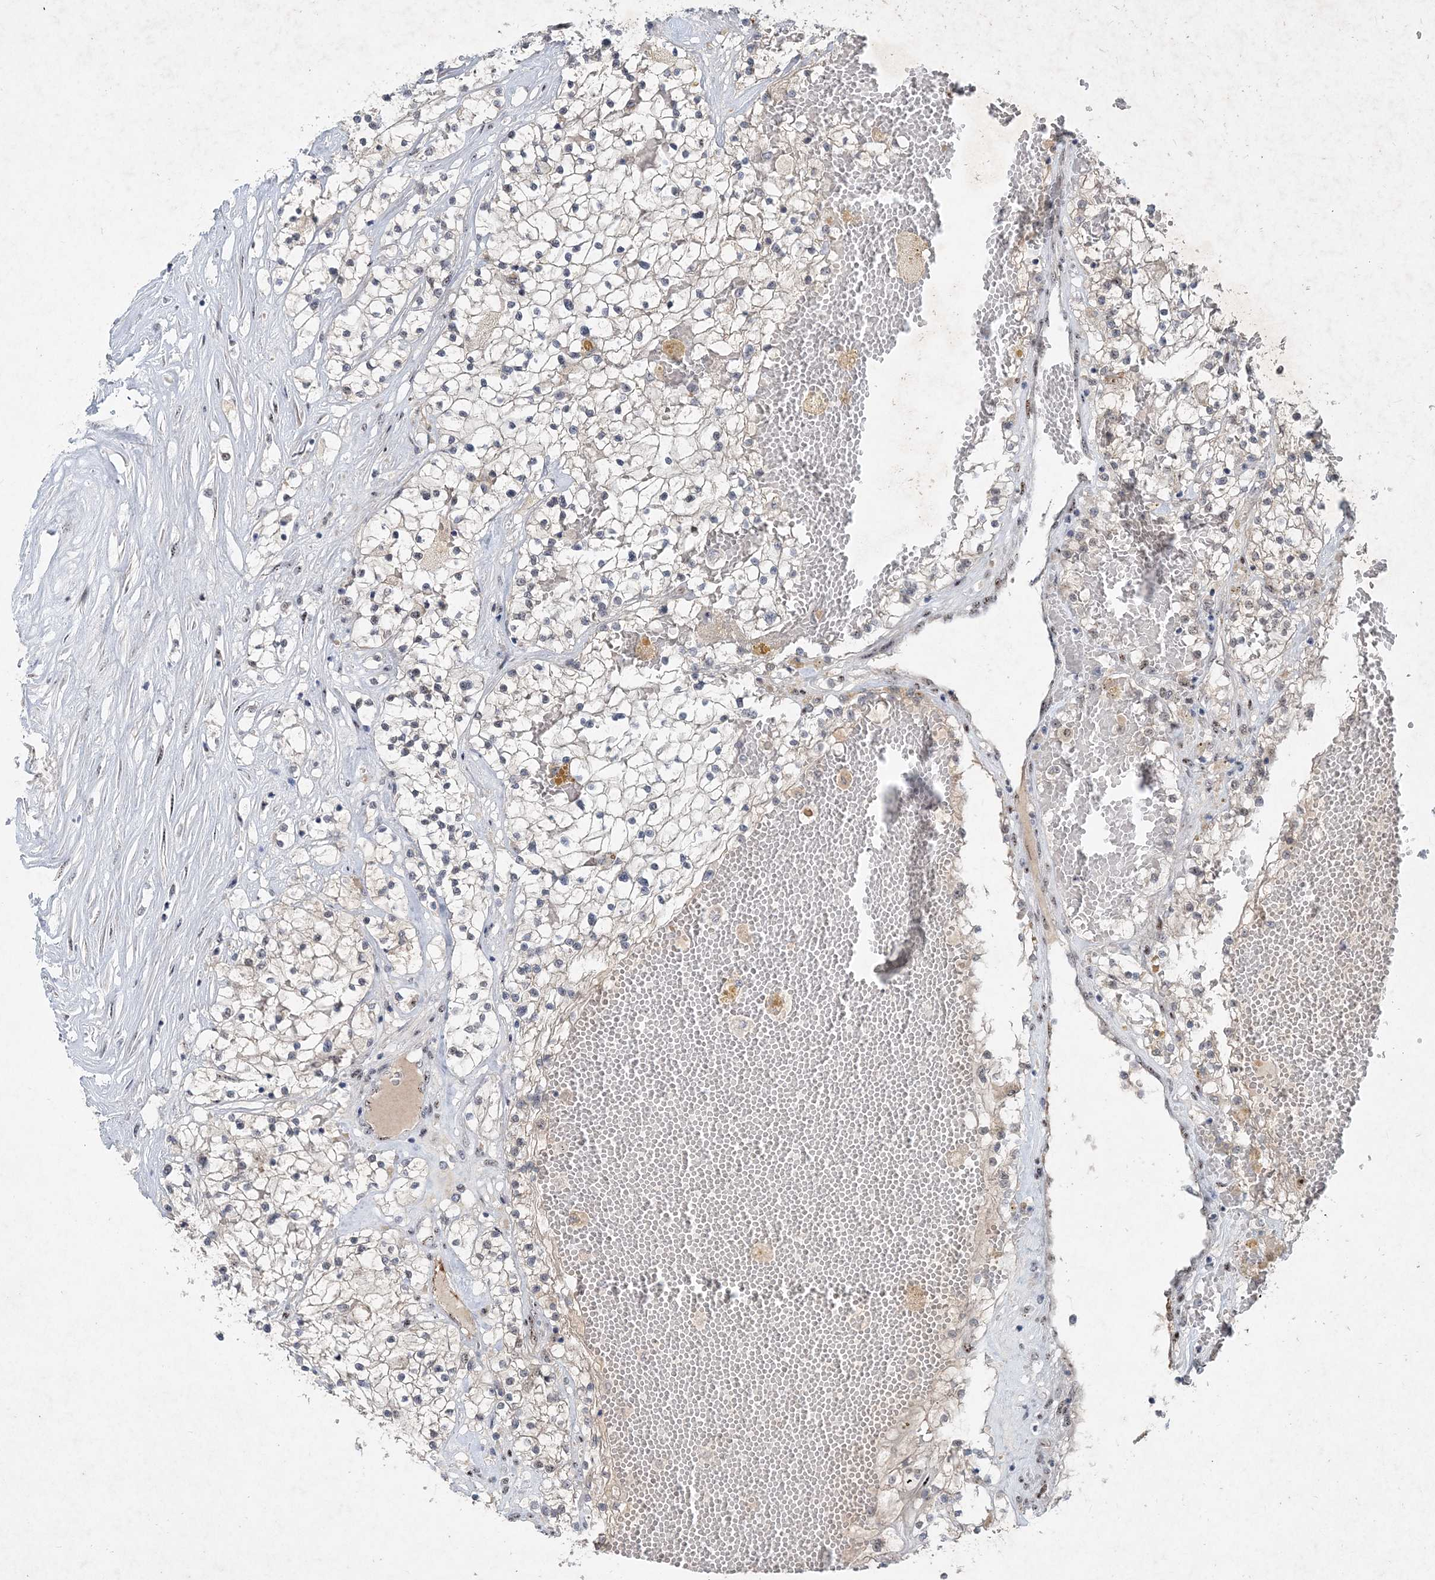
{"staining": {"intensity": "negative", "quantity": "none", "location": "none"}, "tissue": "renal cancer", "cell_type": "Tumor cells", "image_type": "cancer", "snomed": [{"axis": "morphology", "description": "Normal tissue, NOS"}, {"axis": "morphology", "description": "Adenocarcinoma, NOS"}, {"axis": "topography", "description": "Kidney"}], "caption": "Tumor cells show no significant expression in renal cancer.", "gene": "GIN1", "patient": {"sex": "male", "age": 68}}